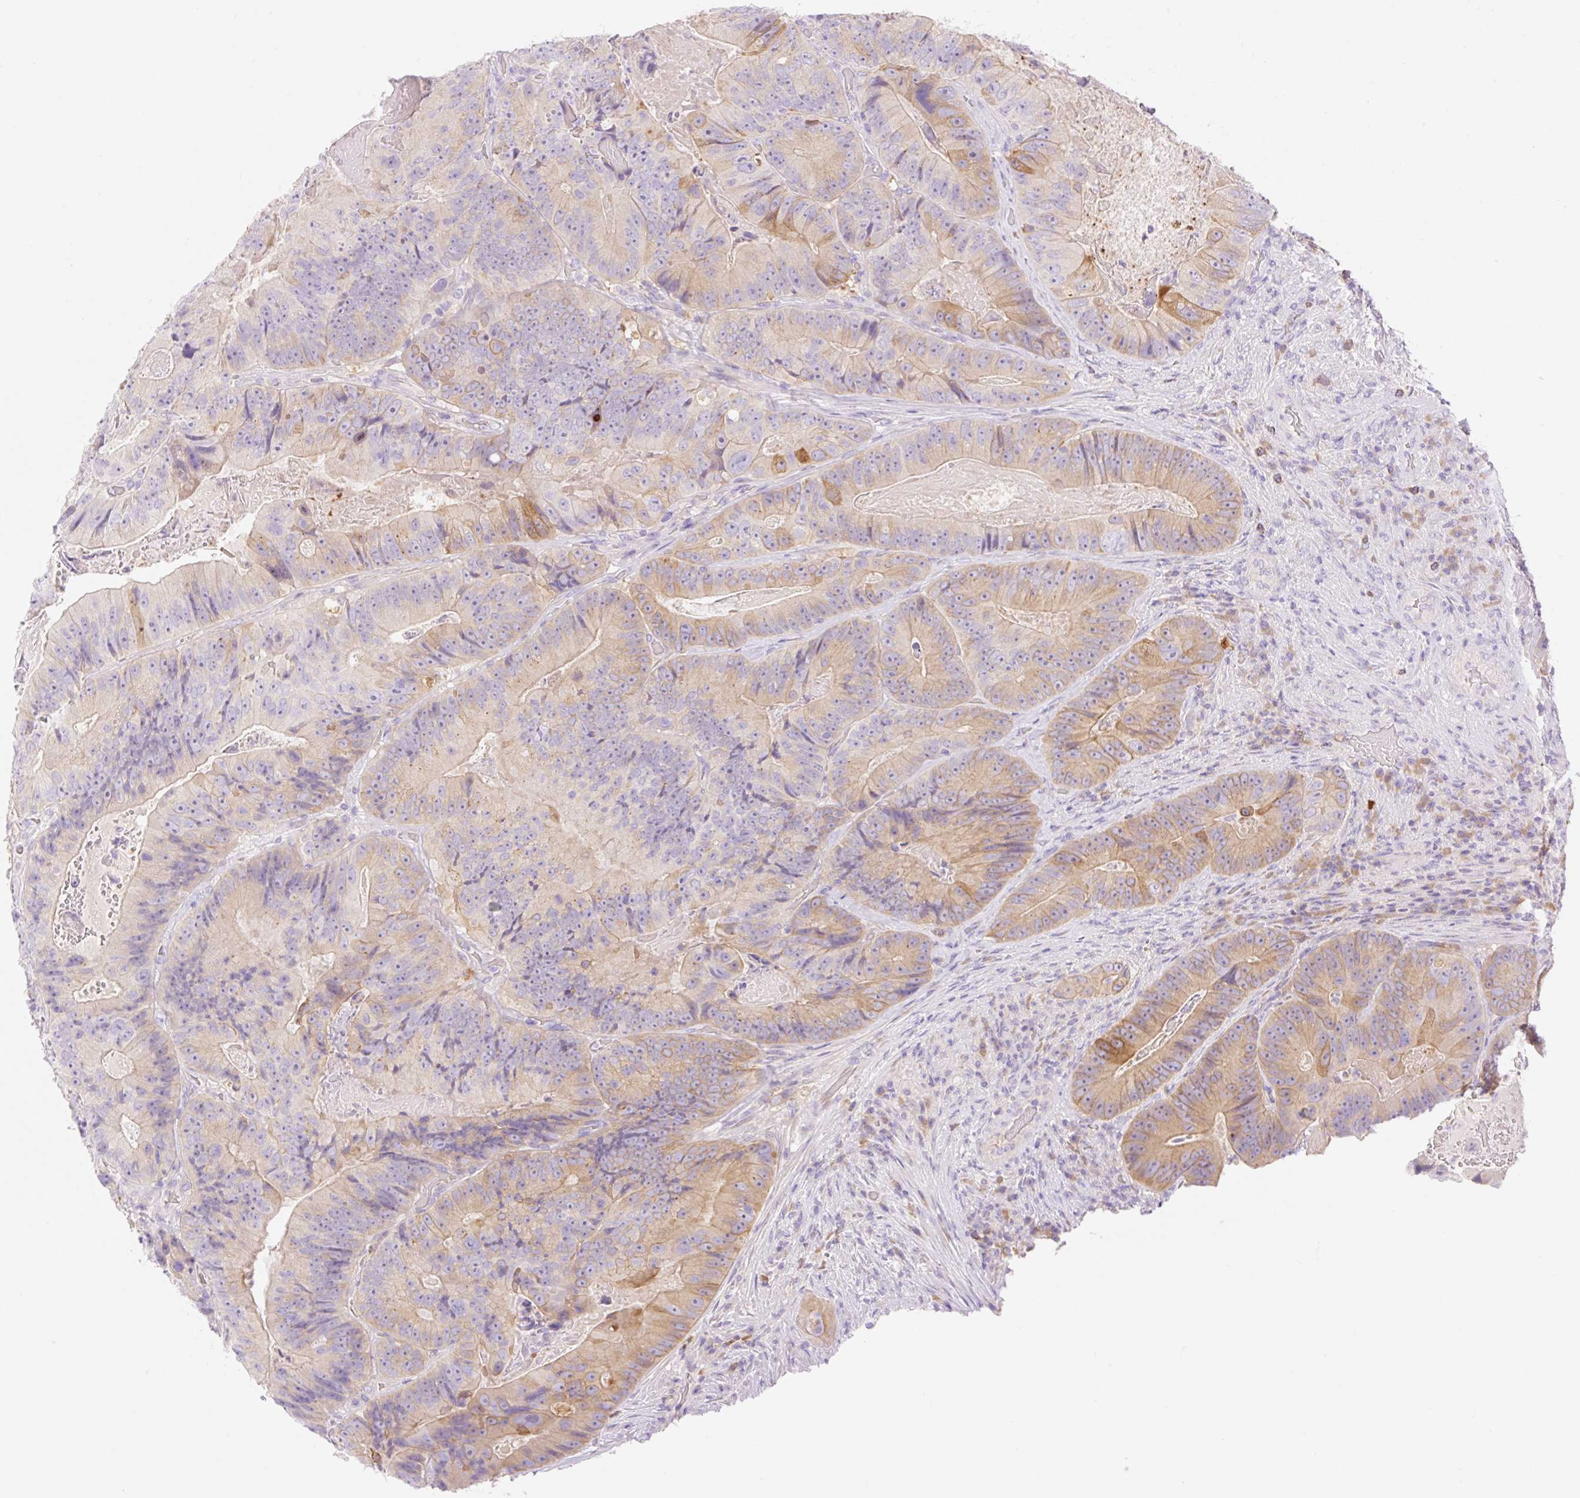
{"staining": {"intensity": "moderate", "quantity": "25%-75%", "location": "cytoplasmic/membranous"}, "tissue": "colorectal cancer", "cell_type": "Tumor cells", "image_type": "cancer", "snomed": [{"axis": "morphology", "description": "Adenocarcinoma, NOS"}, {"axis": "topography", "description": "Colon"}], "caption": "Protein expression analysis of adenocarcinoma (colorectal) displays moderate cytoplasmic/membranous positivity in about 25%-75% of tumor cells. (Stains: DAB in brown, nuclei in blue, Microscopy: brightfield microscopy at high magnification).", "gene": "DENND5A", "patient": {"sex": "female", "age": 86}}